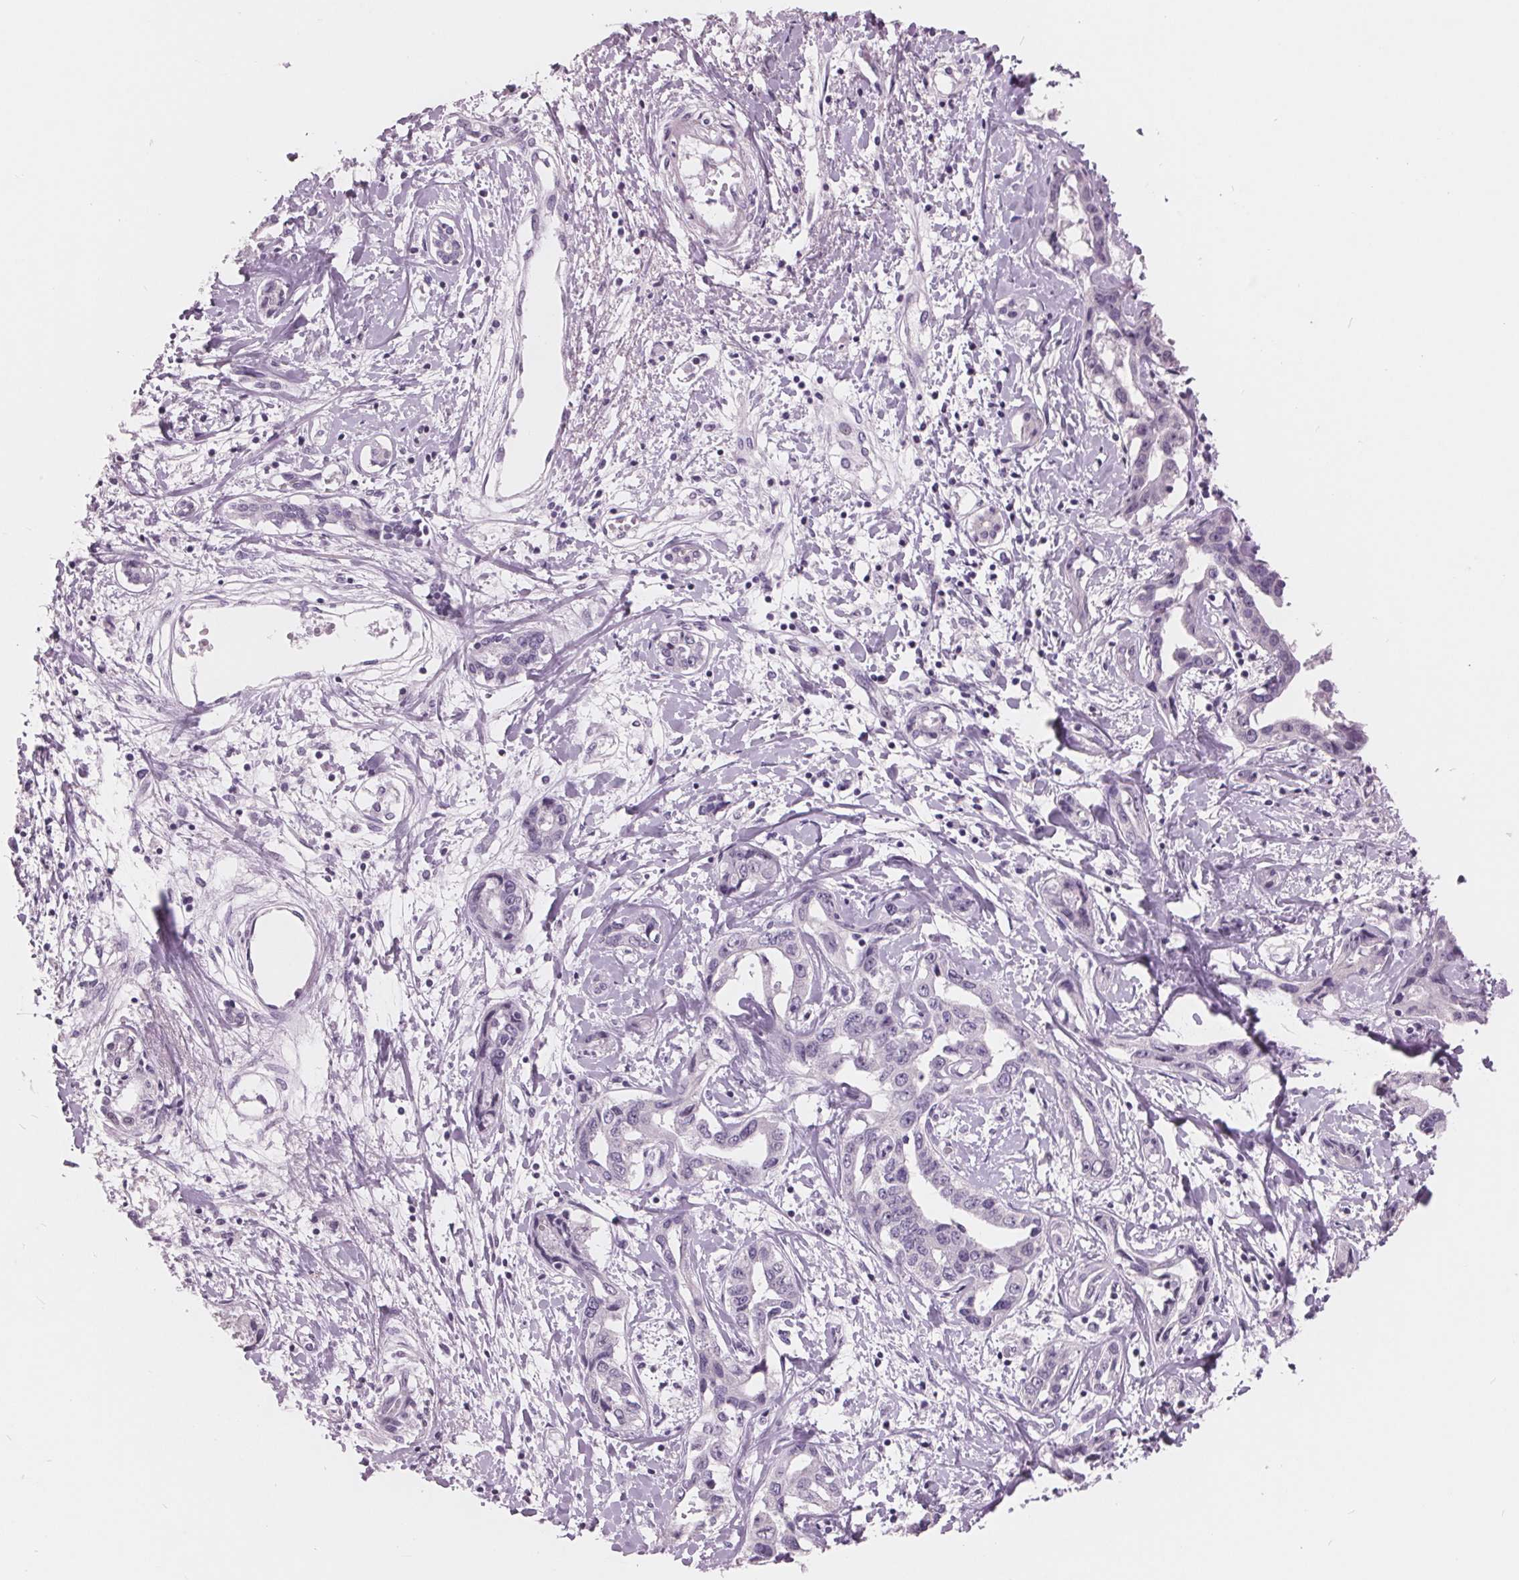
{"staining": {"intensity": "negative", "quantity": "none", "location": "none"}, "tissue": "liver cancer", "cell_type": "Tumor cells", "image_type": "cancer", "snomed": [{"axis": "morphology", "description": "Cholangiocarcinoma"}, {"axis": "topography", "description": "Liver"}], "caption": "Immunohistochemistry (IHC) image of neoplastic tissue: cholangiocarcinoma (liver) stained with DAB (3,3'-diaminobenzidine) exhibits no significant protein positivity in tumor cells.", "gene": "AMBP", "patient": {"sex": "male", "age": 59}}